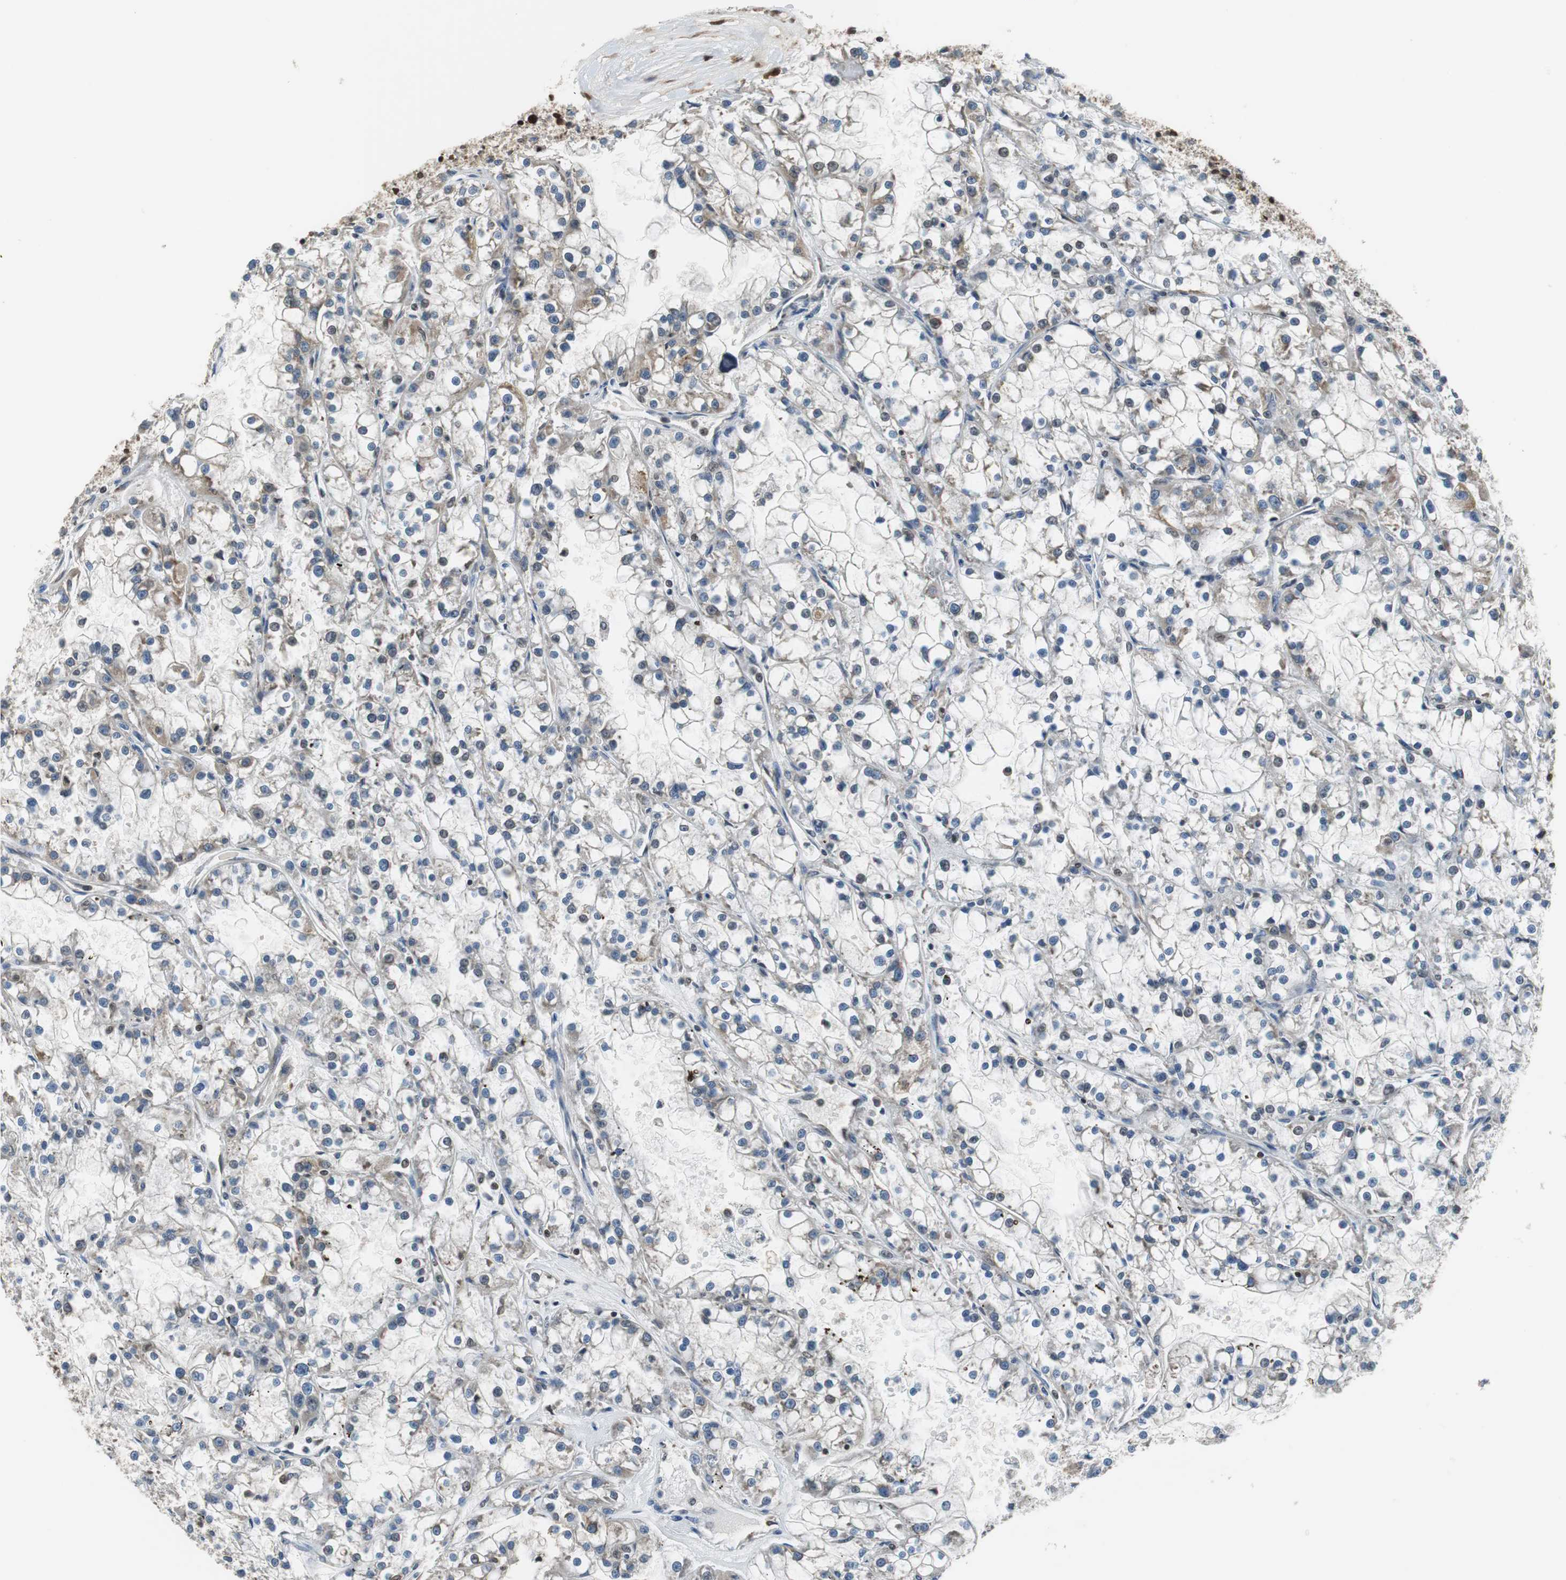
{"staining": {"intensity": "strong", "quantity": "25%-75%", "location": "nuclear"}, "tissue": "renal cancer", "cell_type": "Tumor cells", "image_type": "cancer", "snomed": [{"axis": "morphology", "description": "Adenocarcinoma, NOS"}, {"axis": "topography", "description": "Kidney"}], "caption": "A high amount of strong nuclear staining is identified in about 25%-75% of tumor cells in adenocarcinoma (renal) tissue.", "gene": "REST", "patient": {"sex": "female", "age": 52}}